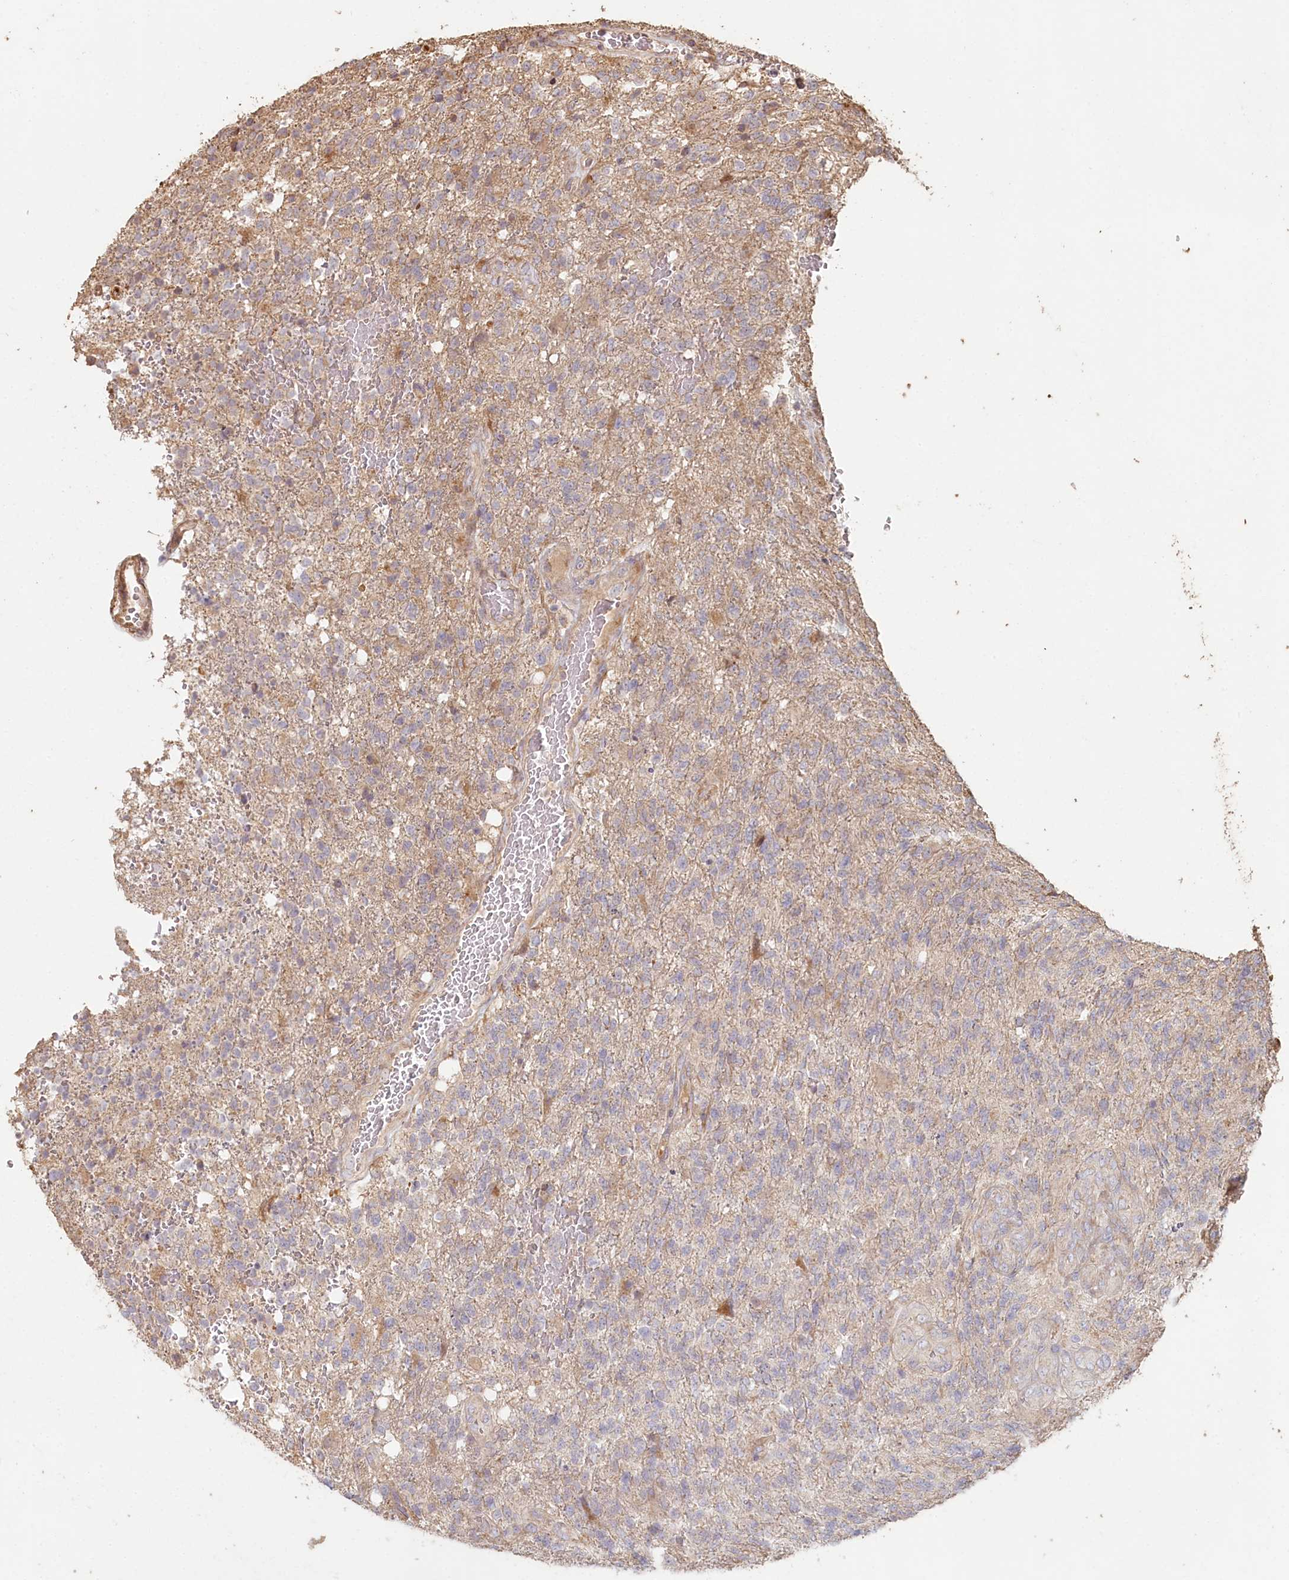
{"staining": {"intensity": "negative", "quantity": "none", "location": "none"}, "tissue": "glioma", "cell_type": "Tumor cells", "image_type": "cancer", "snomed": [{"axis": "morphology", "description": "Glioma, malignant, High grade"}, {"axis": "topography", "description": "Brain"}], "caption": "An immunohistochemistry histopathology image of glioma is shown. There is no staining in tumor cells of glioma.", "gene": "HAL", "patient": {"sex": "male", "age": 56}}